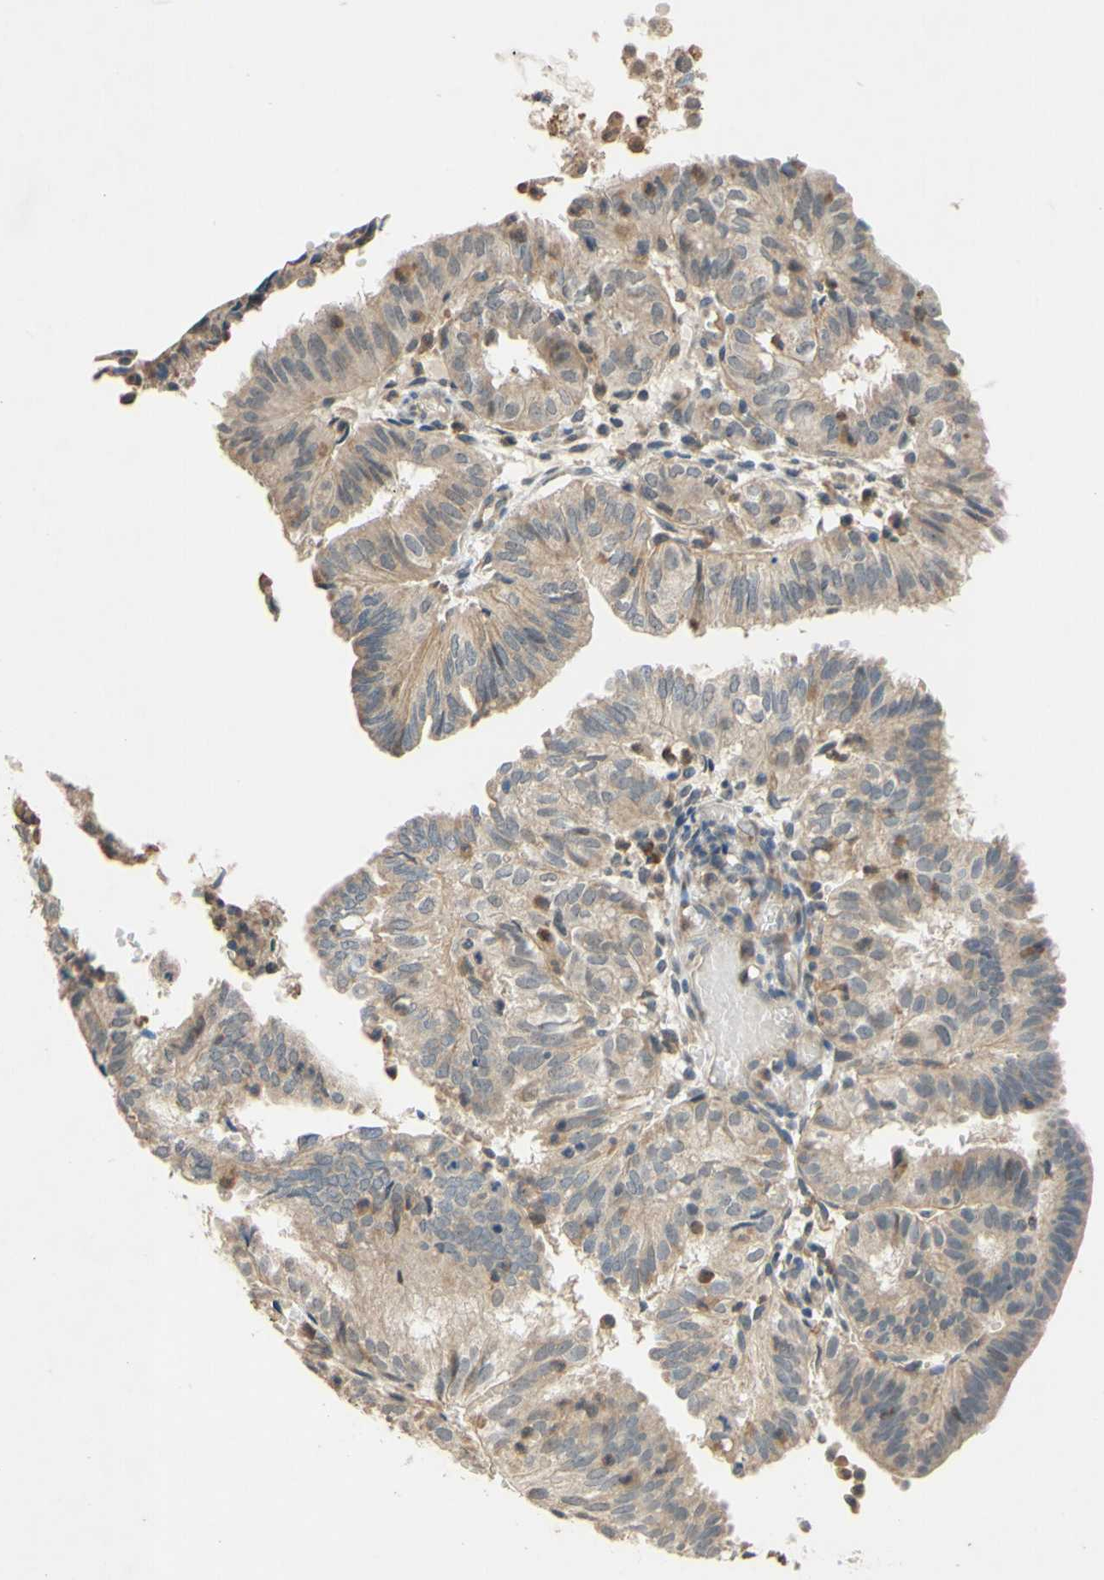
{"staining": {"intensity": "weak", "quantity": ">75%", "location": "cytoplasmic/membranous"}, "tissue": "endometrial cancer", "cell_type": "Tumor cells", "image_type": "cancer", "snomed": [{"axis": "morphology", "description": "Adenocarcinoma, NOS"}, {"axis": "topography", "description": "Uterus"}], "caption": "Immunohistochemistry (IHC) (DAB) staining of human adenocarcinoma (endometrial) exhibits weak cytoplasmic/membranous protein positivity in approximately >75% of tumor cells.", "gene": "GATA1", "patient": {"sex": "female", "age": 60}}